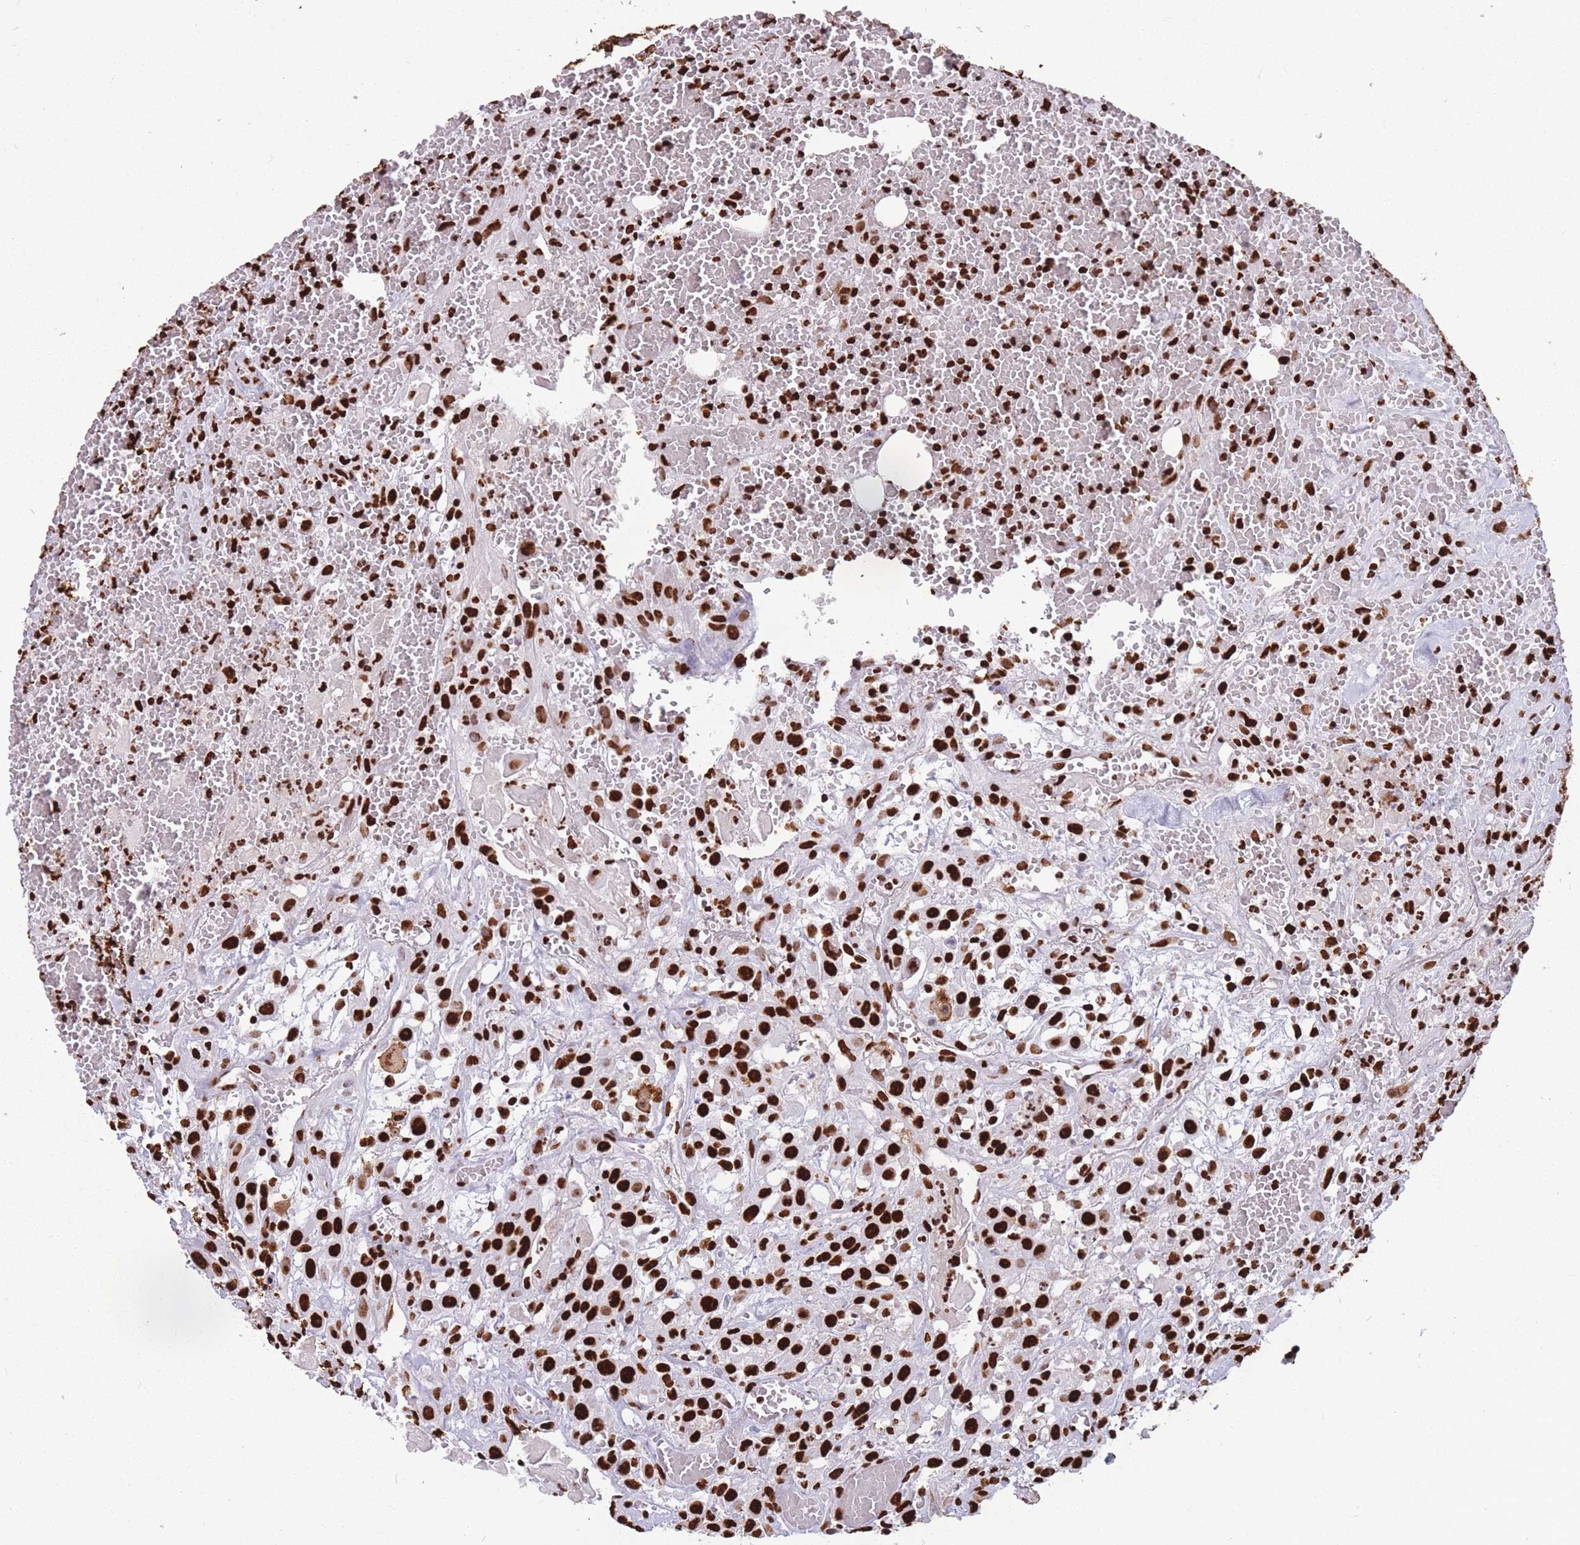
{"staining": {"intensity": "strong", "quantity": ">75%", "location": "nuclear"}, "tissue": "head and neck cancer", "cell_type": "Tumor cells", "image_type": "cancer", "snomed": [{"axis": "morphology", "description": "Squamous cell carcinoma, NOS"}, {"axis": "topography", "description": "Head-Neck"}], "caption": "A brown stain highlights strong nuclear staining of a protein in head and neck squamous cell carcinoma tumor cells.", "gene": "HNRNPUL1", "patient": {"sex": "male", "age": 81}}